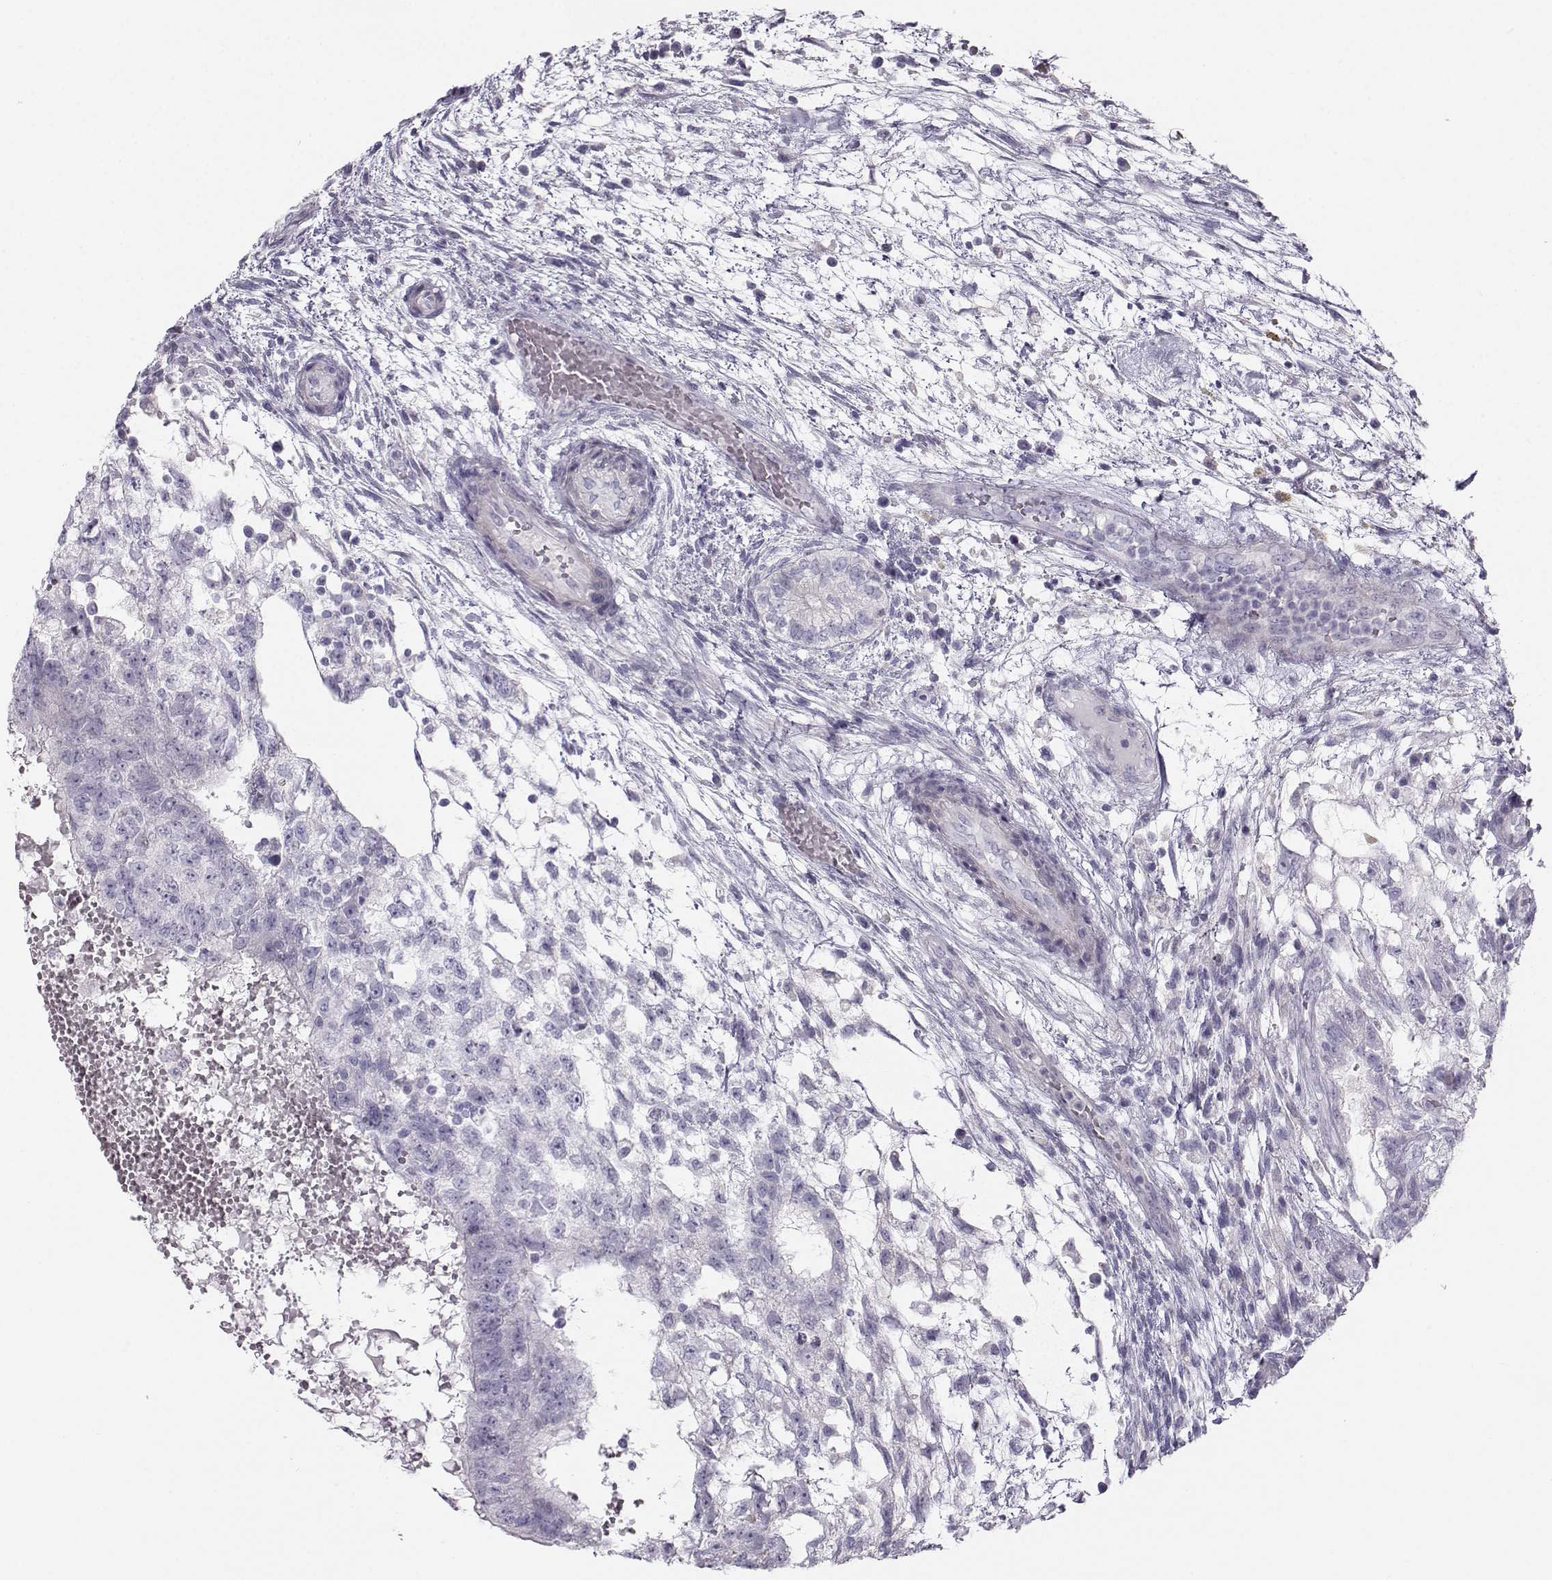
{"staining": {"intensity": "negative", "quantity": "none", "location": "none"}, "tissue": "testis cancer", "cell_type": "Tumor cells", "image_type": "cancer", "snomed": [{"axis": "morphology", "description": "Normal tissue, NOS"}, {"axis": "morphology", "description": "Carcinoma, Embryonal, NOS"}, {"axis": "topography", "description": "Testis"}, {"axis": "topography", "description": "Epididymis"}], "caption": "Testis cancer (embryonal carcinoma) stained for a protein using immunohistochemistry (IHC) shows no positivity tumor cells.", "gene": "CASR", "patient": {"sex": "male", "age": 32}}